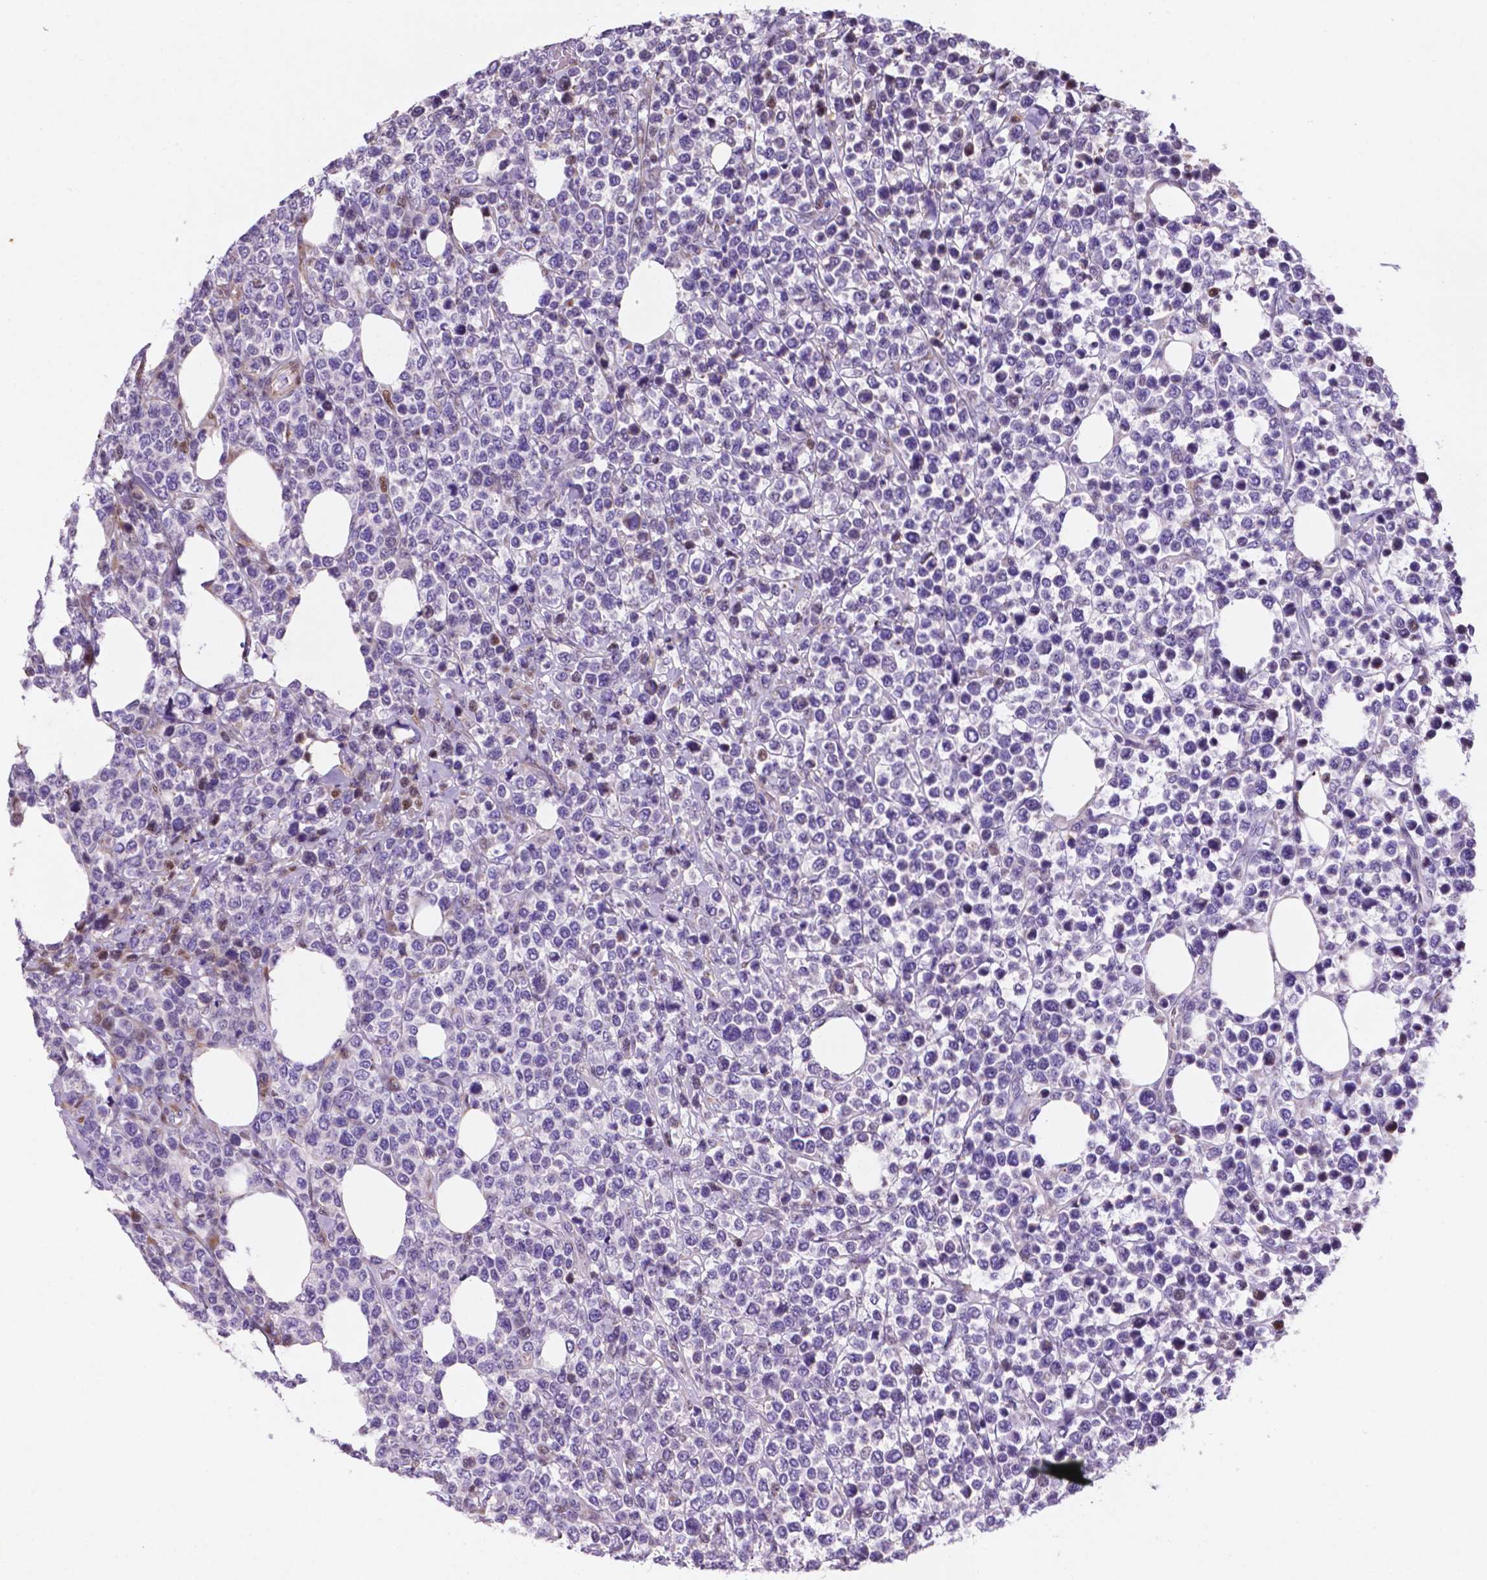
{"staining": {"intensity": "negative", "quantity": "none", "location": "none"}, "tissue": "lymphoma", "cell_type": "Tumor cells", "image_type": "cancer", "snomed": [{"axis": "morphology", "description": "Malignant lymphoma, non-Hodgkin's type, High grade"}, {"axis": "topography", "description": "Soft tissue"}], "caption": "High power microscopy photomicrograph of an IHC image of high-grade malignant lymphoma, non-Hodgkin's type, revealing no significant positivity in tumor cells.", "gene": "TM4SF20", "patient": {"sex": "female", "age": 56}}